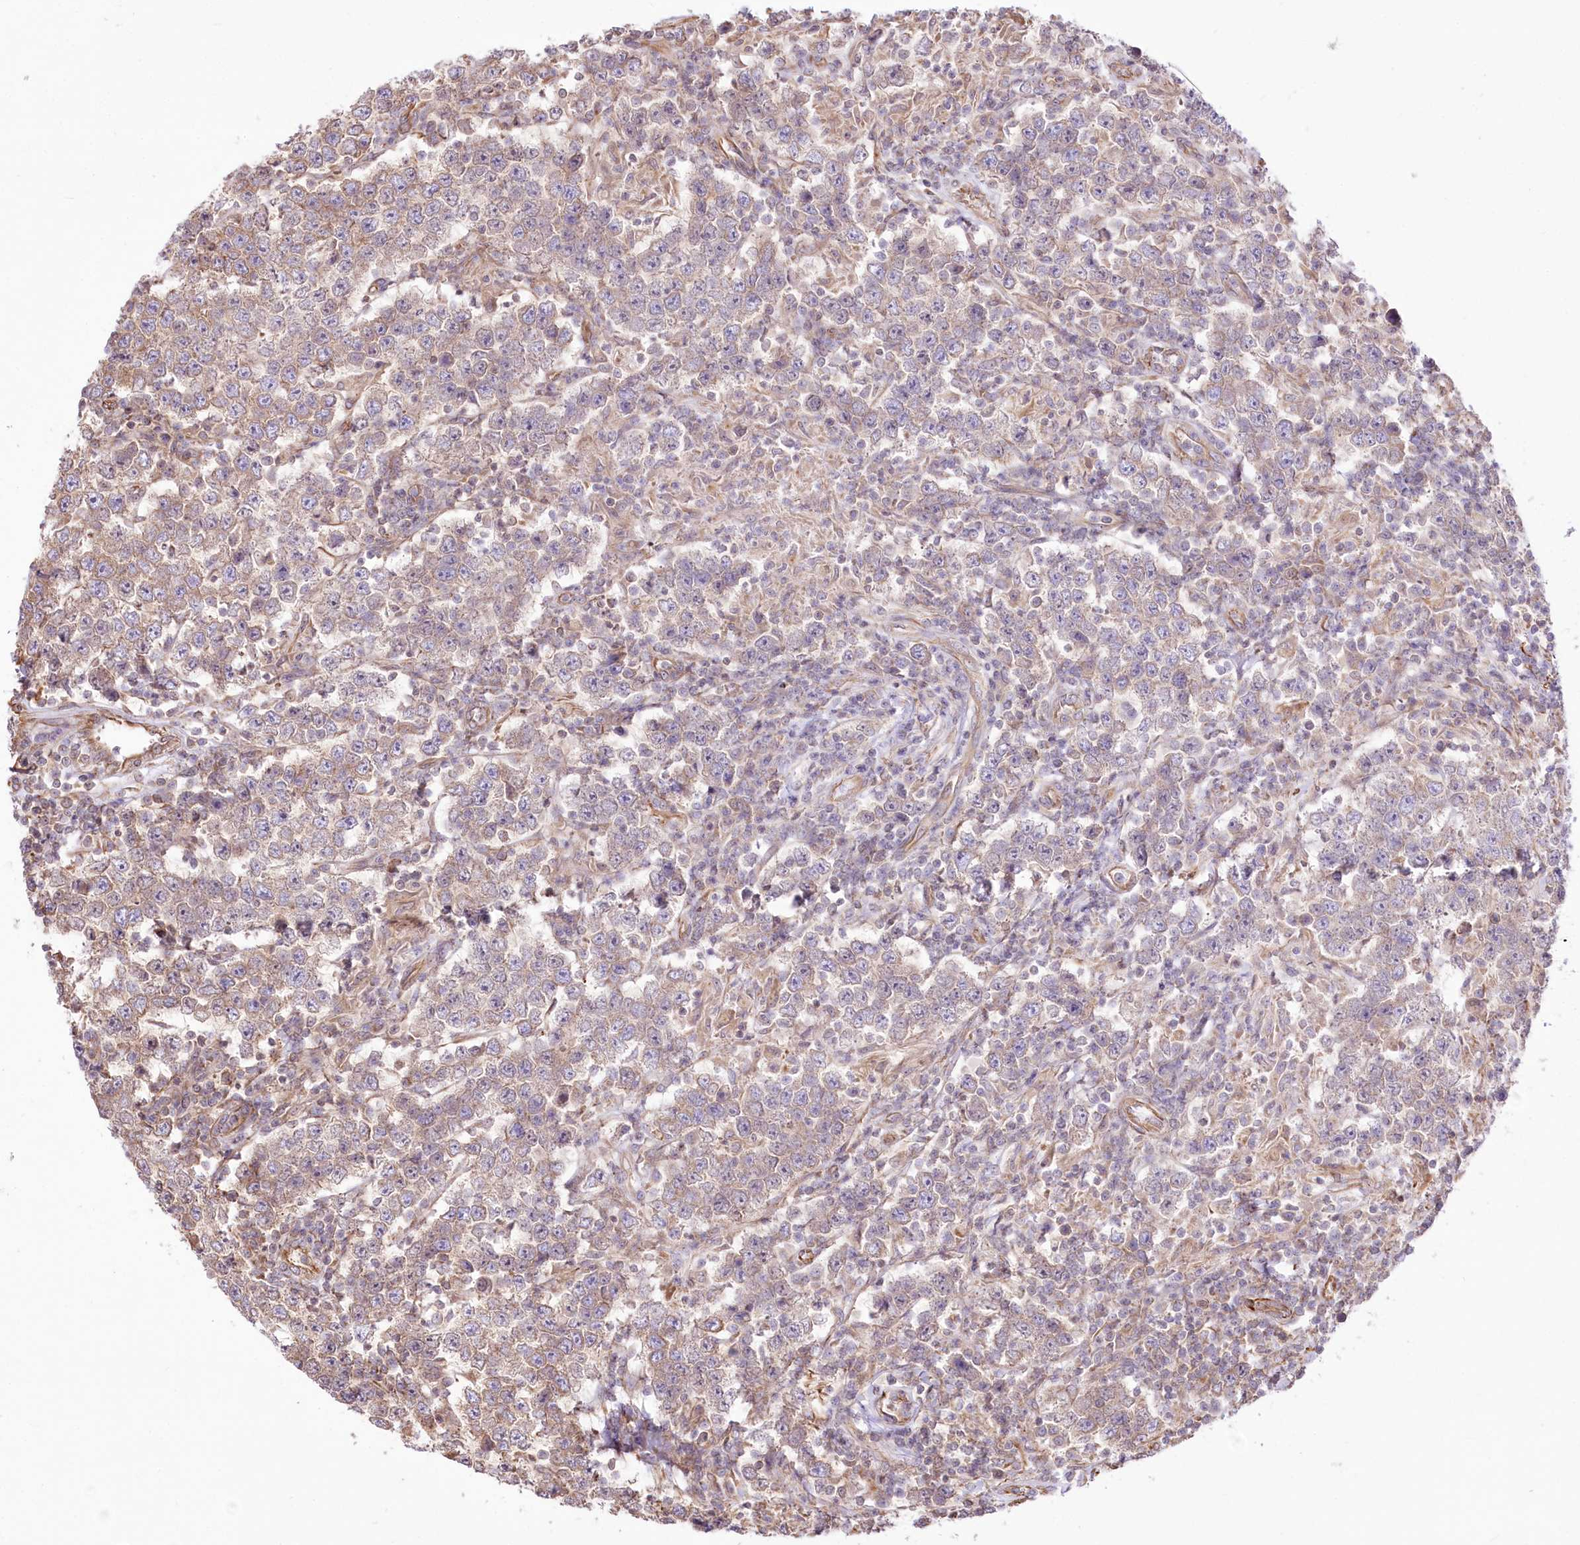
{"staining": {"intensity": "weak", "quantity": "<25%", "location": "cytoplasmic/membranous"}, "tissue": "testis cancer", "cell_type": "Tumor cells", "image_type": "cancer", "snomed": [{"axis": "morphology", "description": "Normal tissue, NOS"}, {"axis": "morphology", "description": "Urothelial carcinoma, High grade"}, {"axis": "morphology", "description": "Seminoma, NOS"}, {"axis": "morphology", "description": "Carcinoma, Embryonal, NOS"}, {"axis": "topography", "description": "Urinary bladder"}, {"axis": "topography", "description": "Testis"}], "caption": "High power microscopy histopathology image of an IHC micrograph of seminoma (testis), revealing no significant positivity in tumor cells.", "gene": "TTC1", "patient": {"sex": "male", "age": 41}}